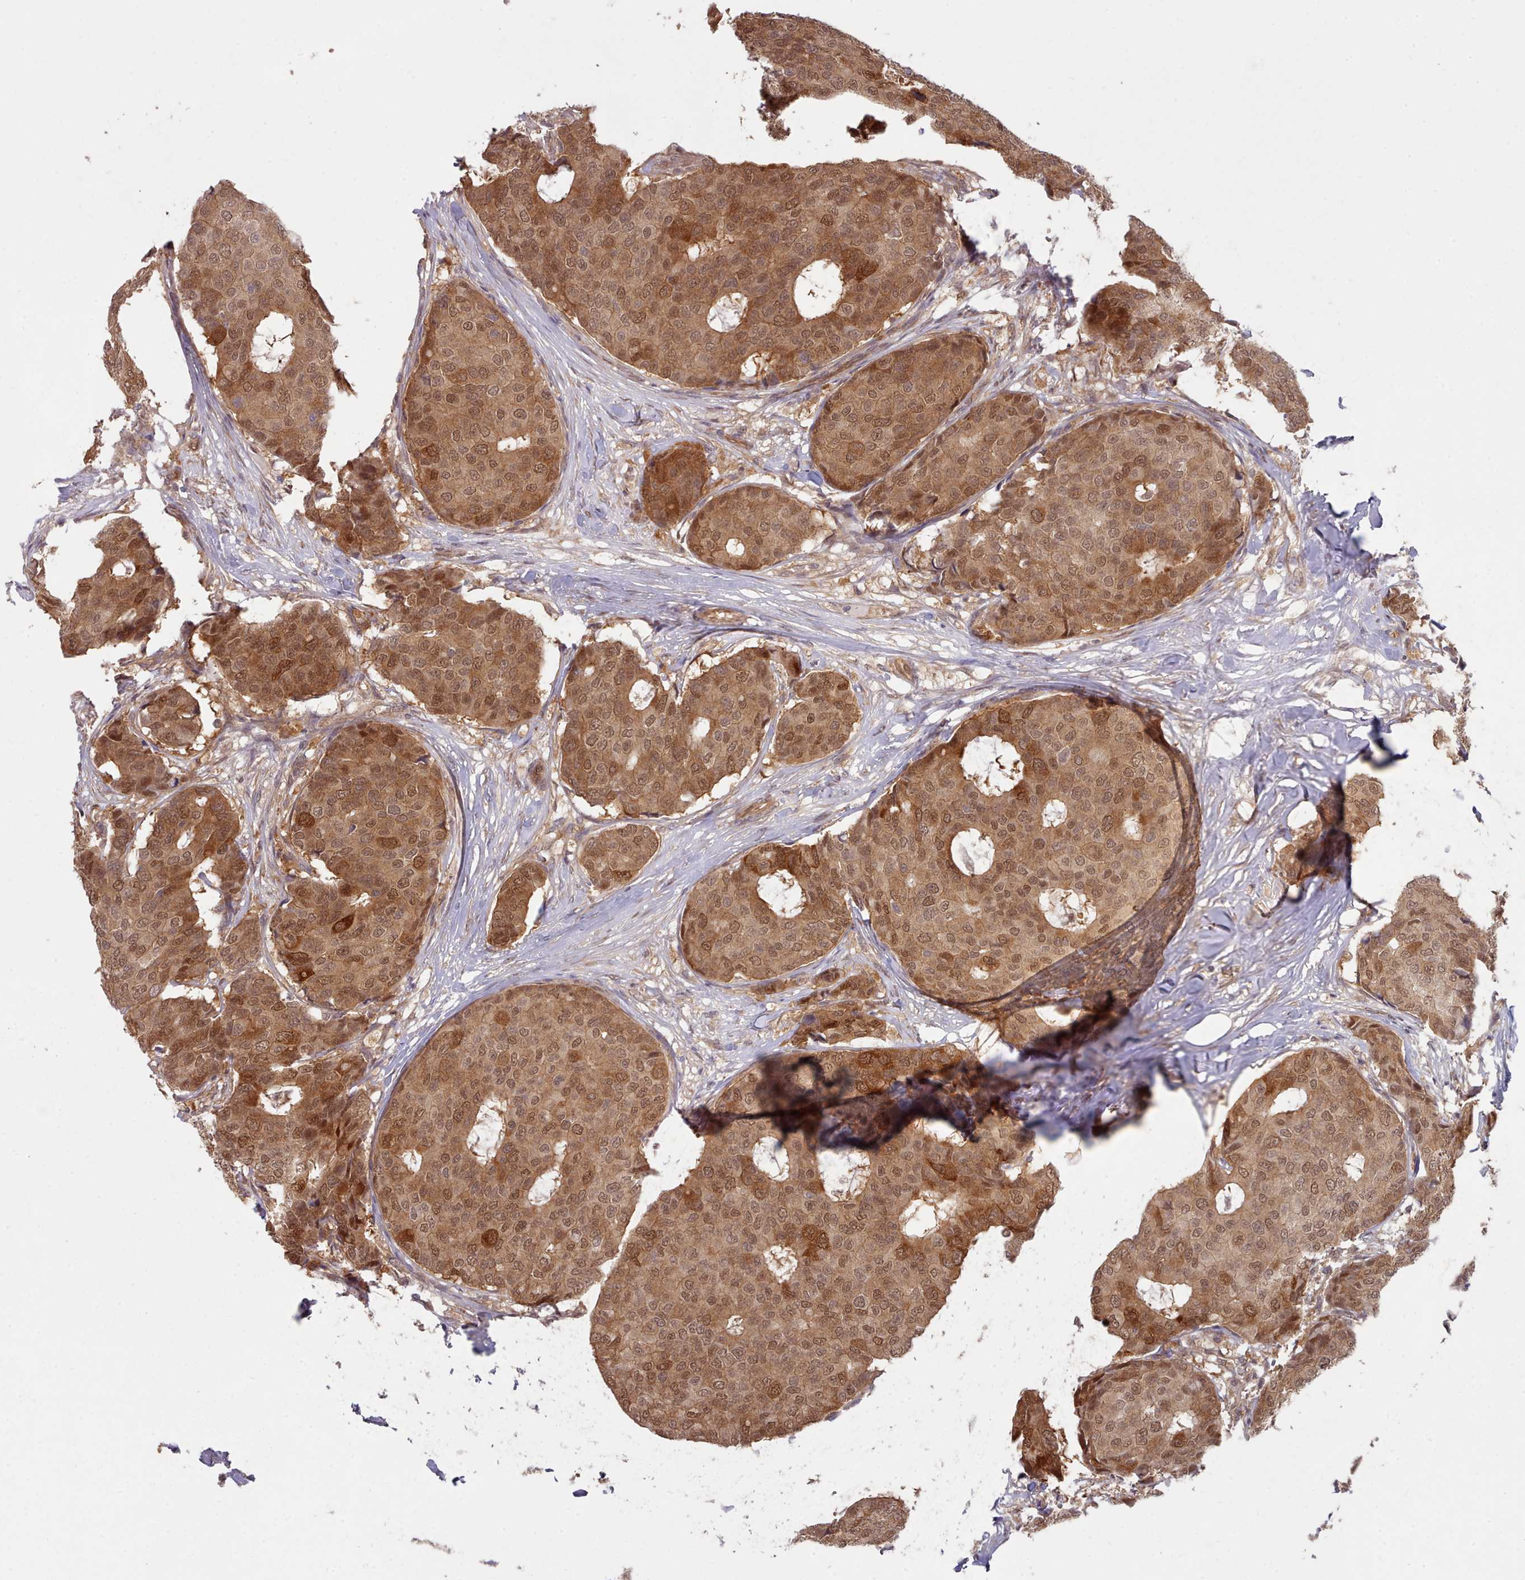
{"staining": {"intensity": "moderate", "quantity": ">75%", "location": "cytoplasmic/membranous,nuclear"}, "tissue": "breast cancer", "cell_type": "Tumor cells", "image_type": "cancer", "snomed": [{"axis": "morphology", "description": "Duct carcinoma"}, {"axis": "topography", "description": "Breast"}], "caption": "Protein staining exhibits moderate cytoplasmic/membranous and nuclear positivity in approximately >75% of tumor cells in breast infiltrating ductal carcinoma. The staining was performed using DAB (3,3'-diaminobenzidine), with brown indicating positive protein expression. Nuclei are stained blue with hematoxylin.", "gene": "CES3", "patient": {"sex": "female", "age": 75}}